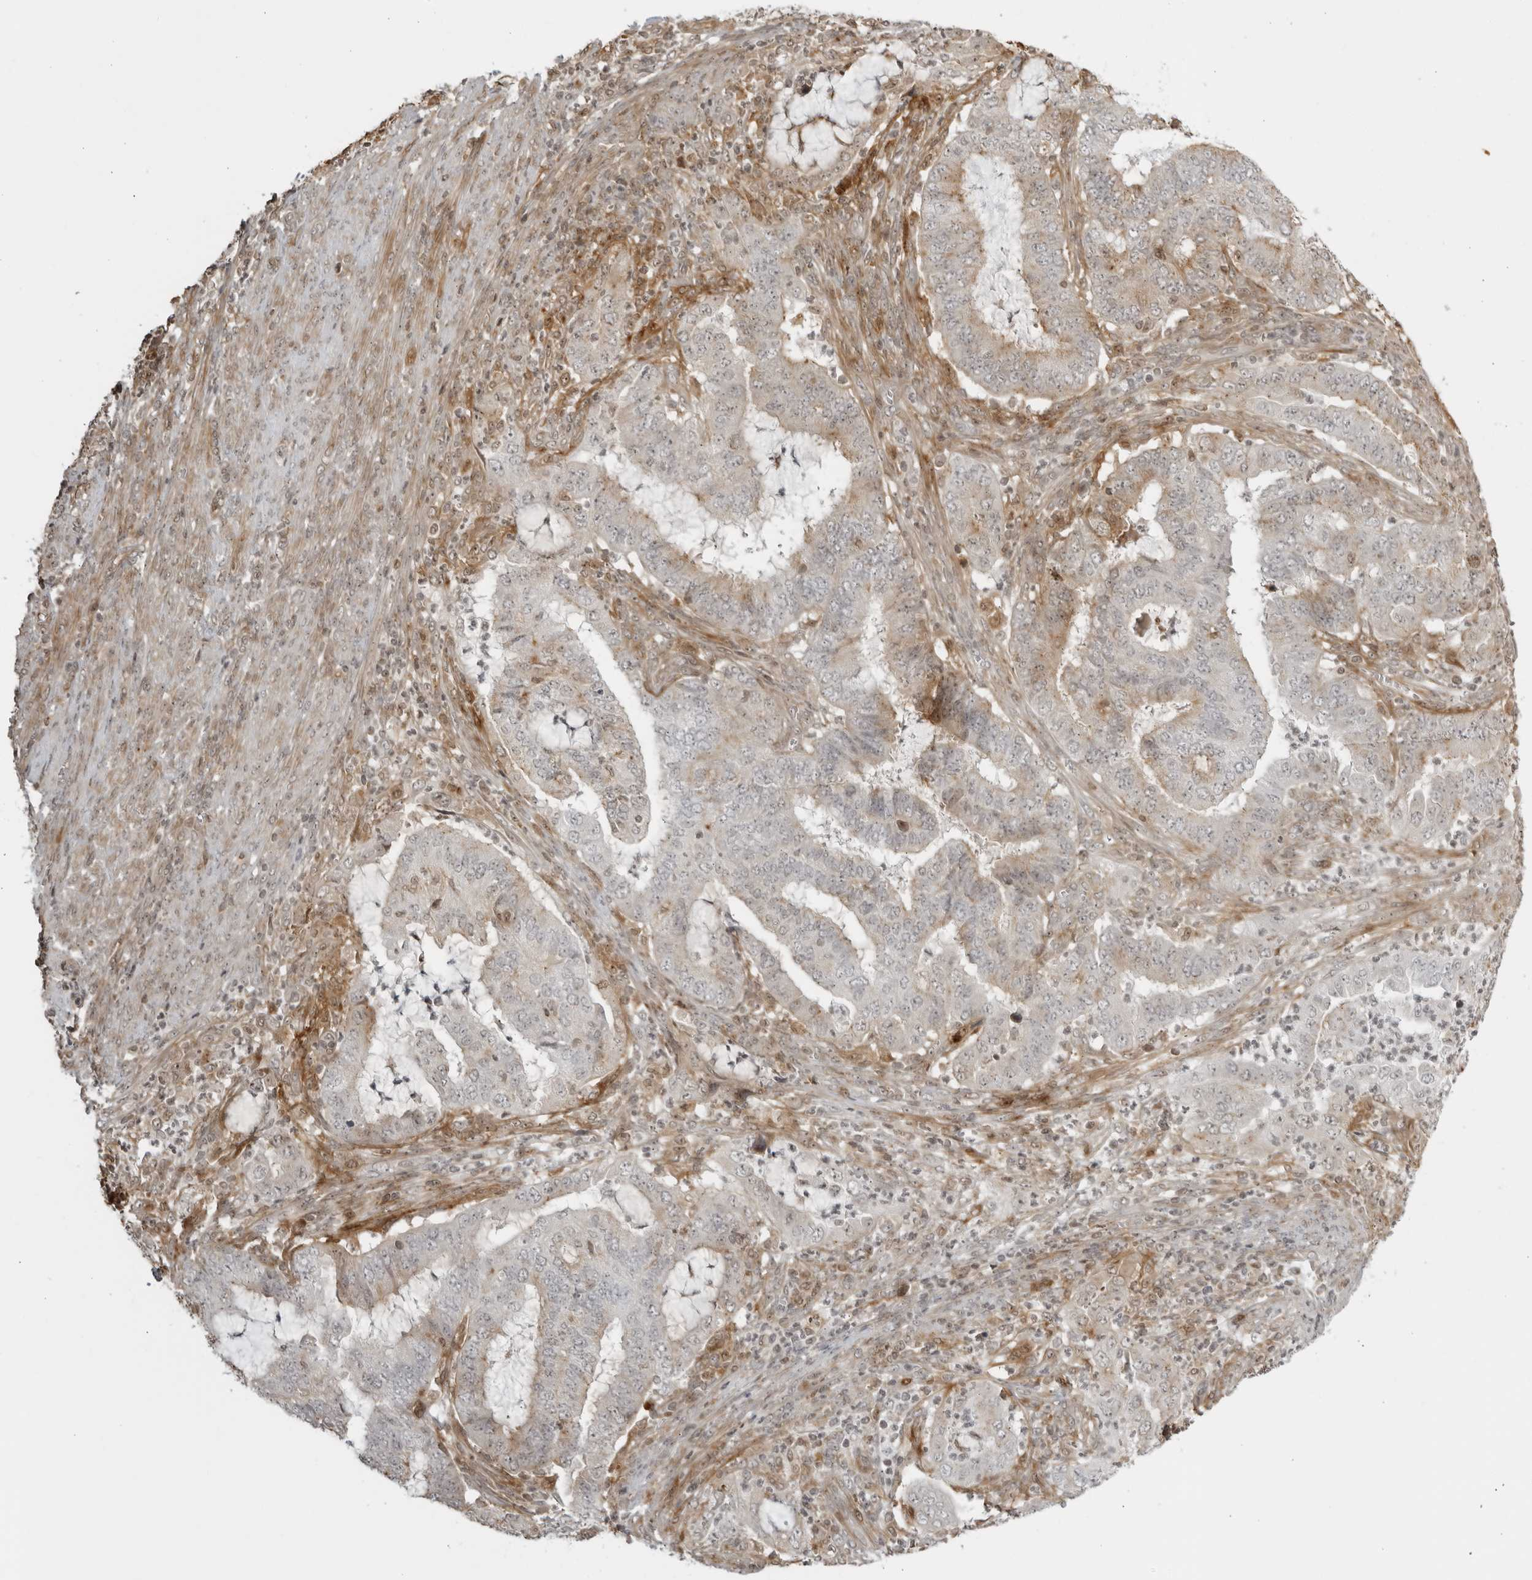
{"staining": {"intensity": "weak", "quantity": "<25%", "location": "cytoplasmic/membranous"}, "tissue": "endometrial cancer", "cell_type": "Tumor cells", "image_type": "cancer", "snomed": [{"axis": "morphology", "description": "Adenocarcinoma, NOS"}, {"axis": "topography", "description": "Endometrium"}], "caption": "A photomicrograph of human adenocarcinoma (endometrial) is negative for staining in tumor cells. (DAB immunohistochemistry, high magnification).", "gene": "TCF21", "patient": {"sex": "female", "age": 51}}